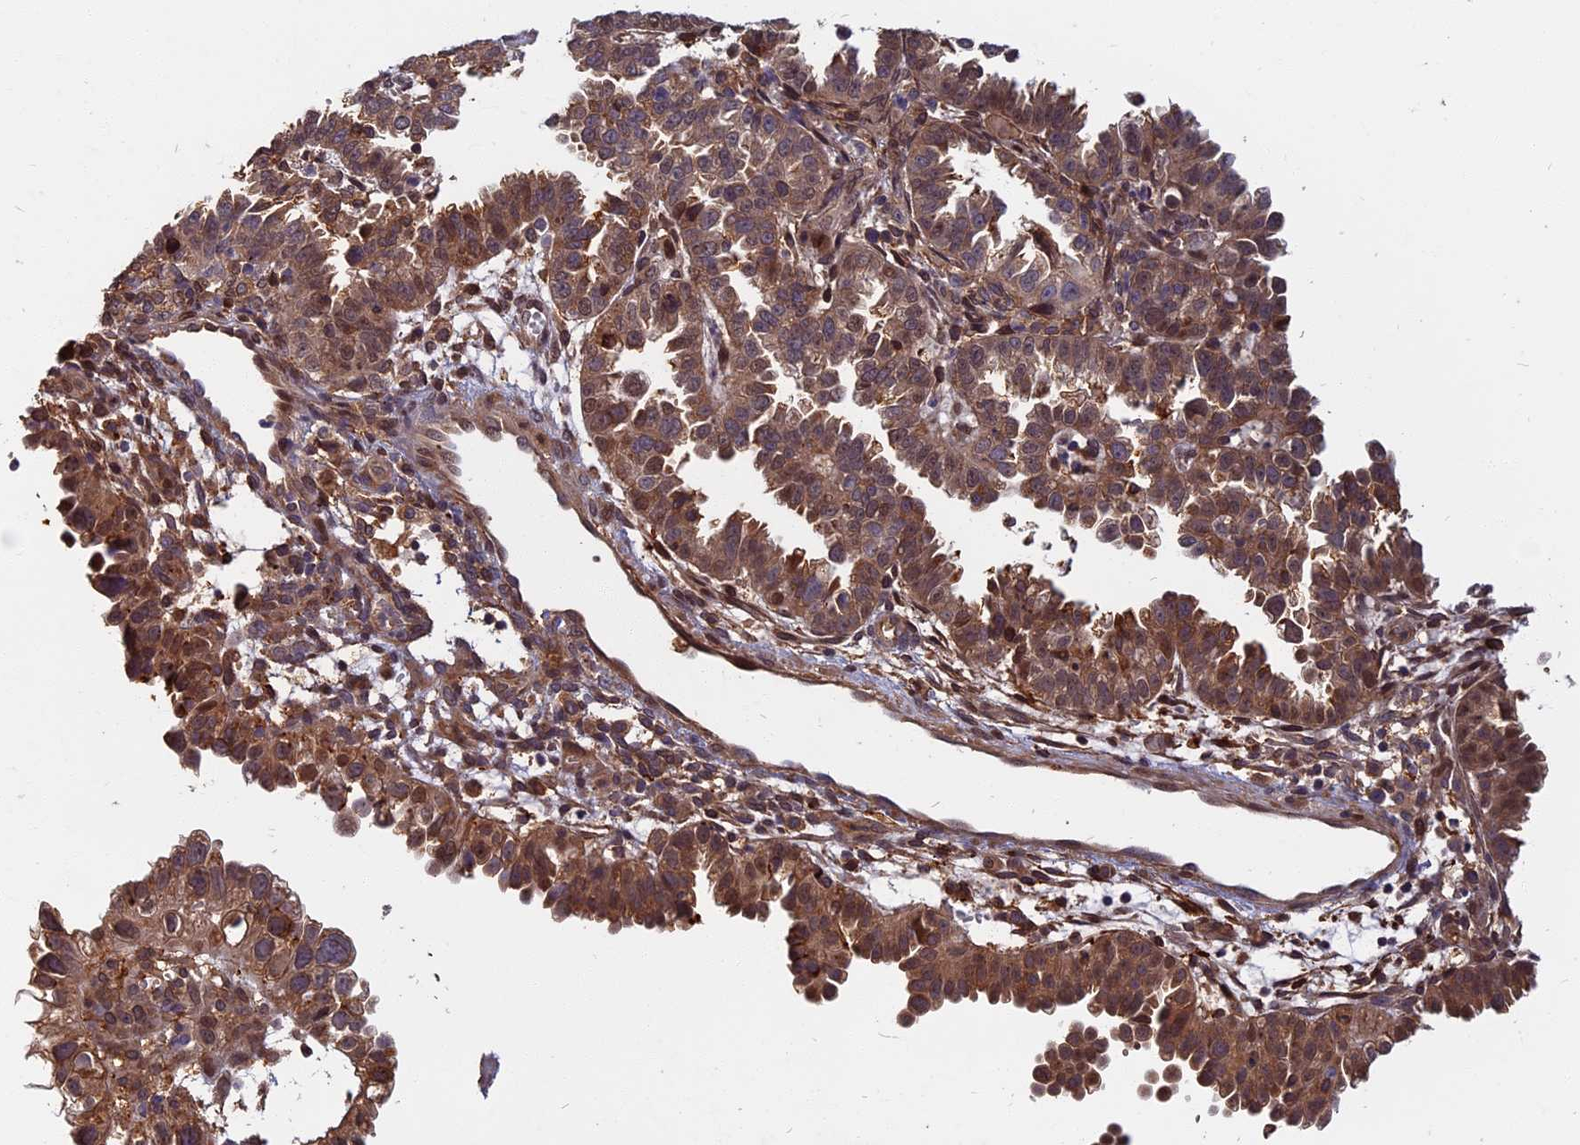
{"staining": {"intensity": "moderate", "quantity": ">75%", "location": "cytoplasmic/membranous"}, "tissue": "endometrial cancer", "cell_type": "Tumor cells", "image_type": "cancer", "snomed": [{"axis": "morphology", "description": "Adenocarcinoma, NOS"}, {"axis": "topography", "description": "Endometrium"}], "caption": "Adenocarcinoma (endometrial) was stained to show a protein in brown. There is medium levels of moderate cytoplasmic/membranous positivity in about >75% of tumor cells.", "gene": "SPG11", "patient": {"sex": "female", "age": 85}}